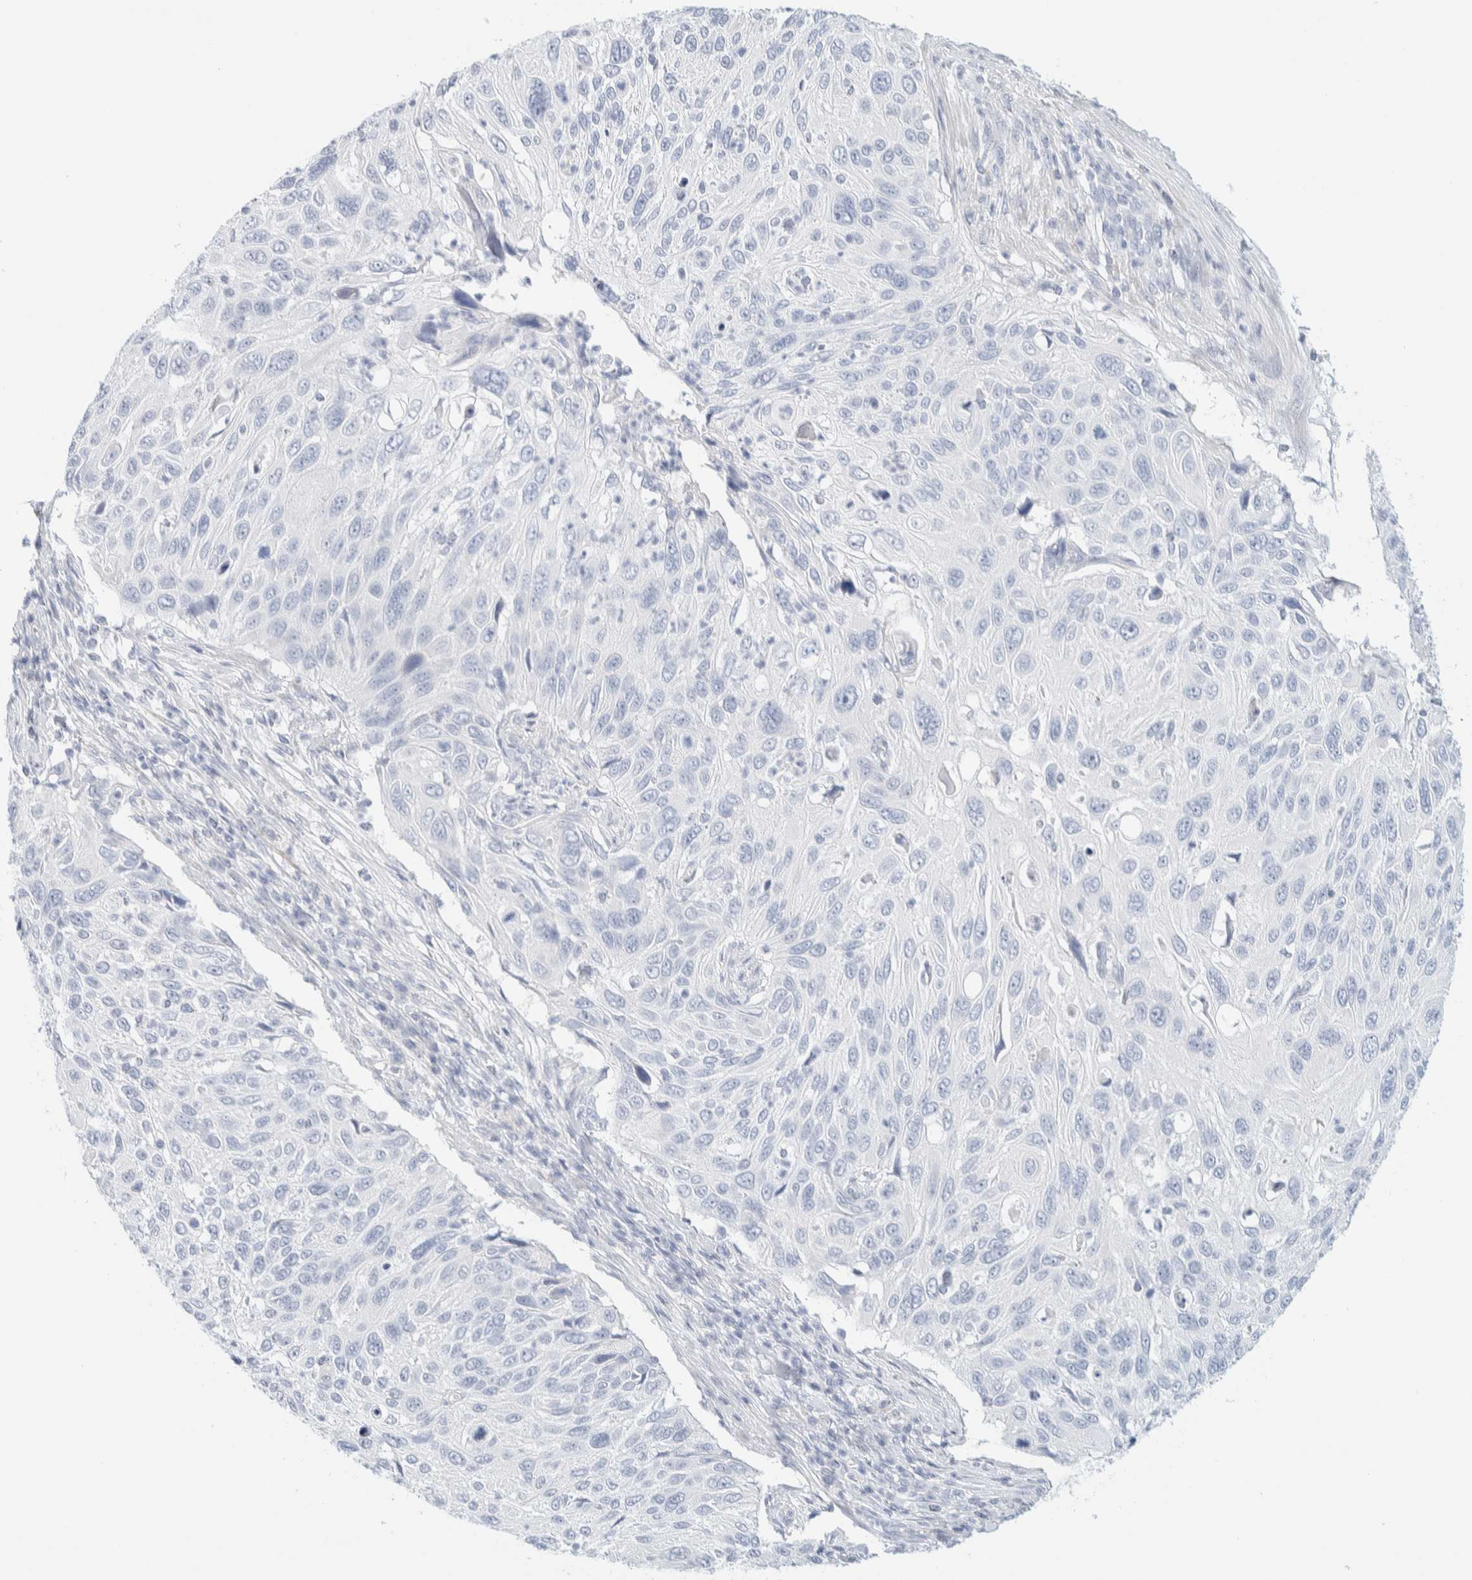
{"staining": {"intensity": "negative", "quantity": "none", "location": "none"}, "tissue": "cervical cancer", "cell_type": "Tumor cells", "image_type": "cancer", "snomed": [{"axis": "morphology", "description": "Squamous cell carcinoma, NOS"}, {"axis": "topography", "description": "Cervix"}], "caption": "A photomicrograph of human cervical cancer (squamous cell carcinoma) is negative for staining in tumor cells. (Immunohistochemistry (ihc), brightfield microscopy, high magnification).", "gene": "ATCAY", "patient": {"sex": "female", "age": 70}}